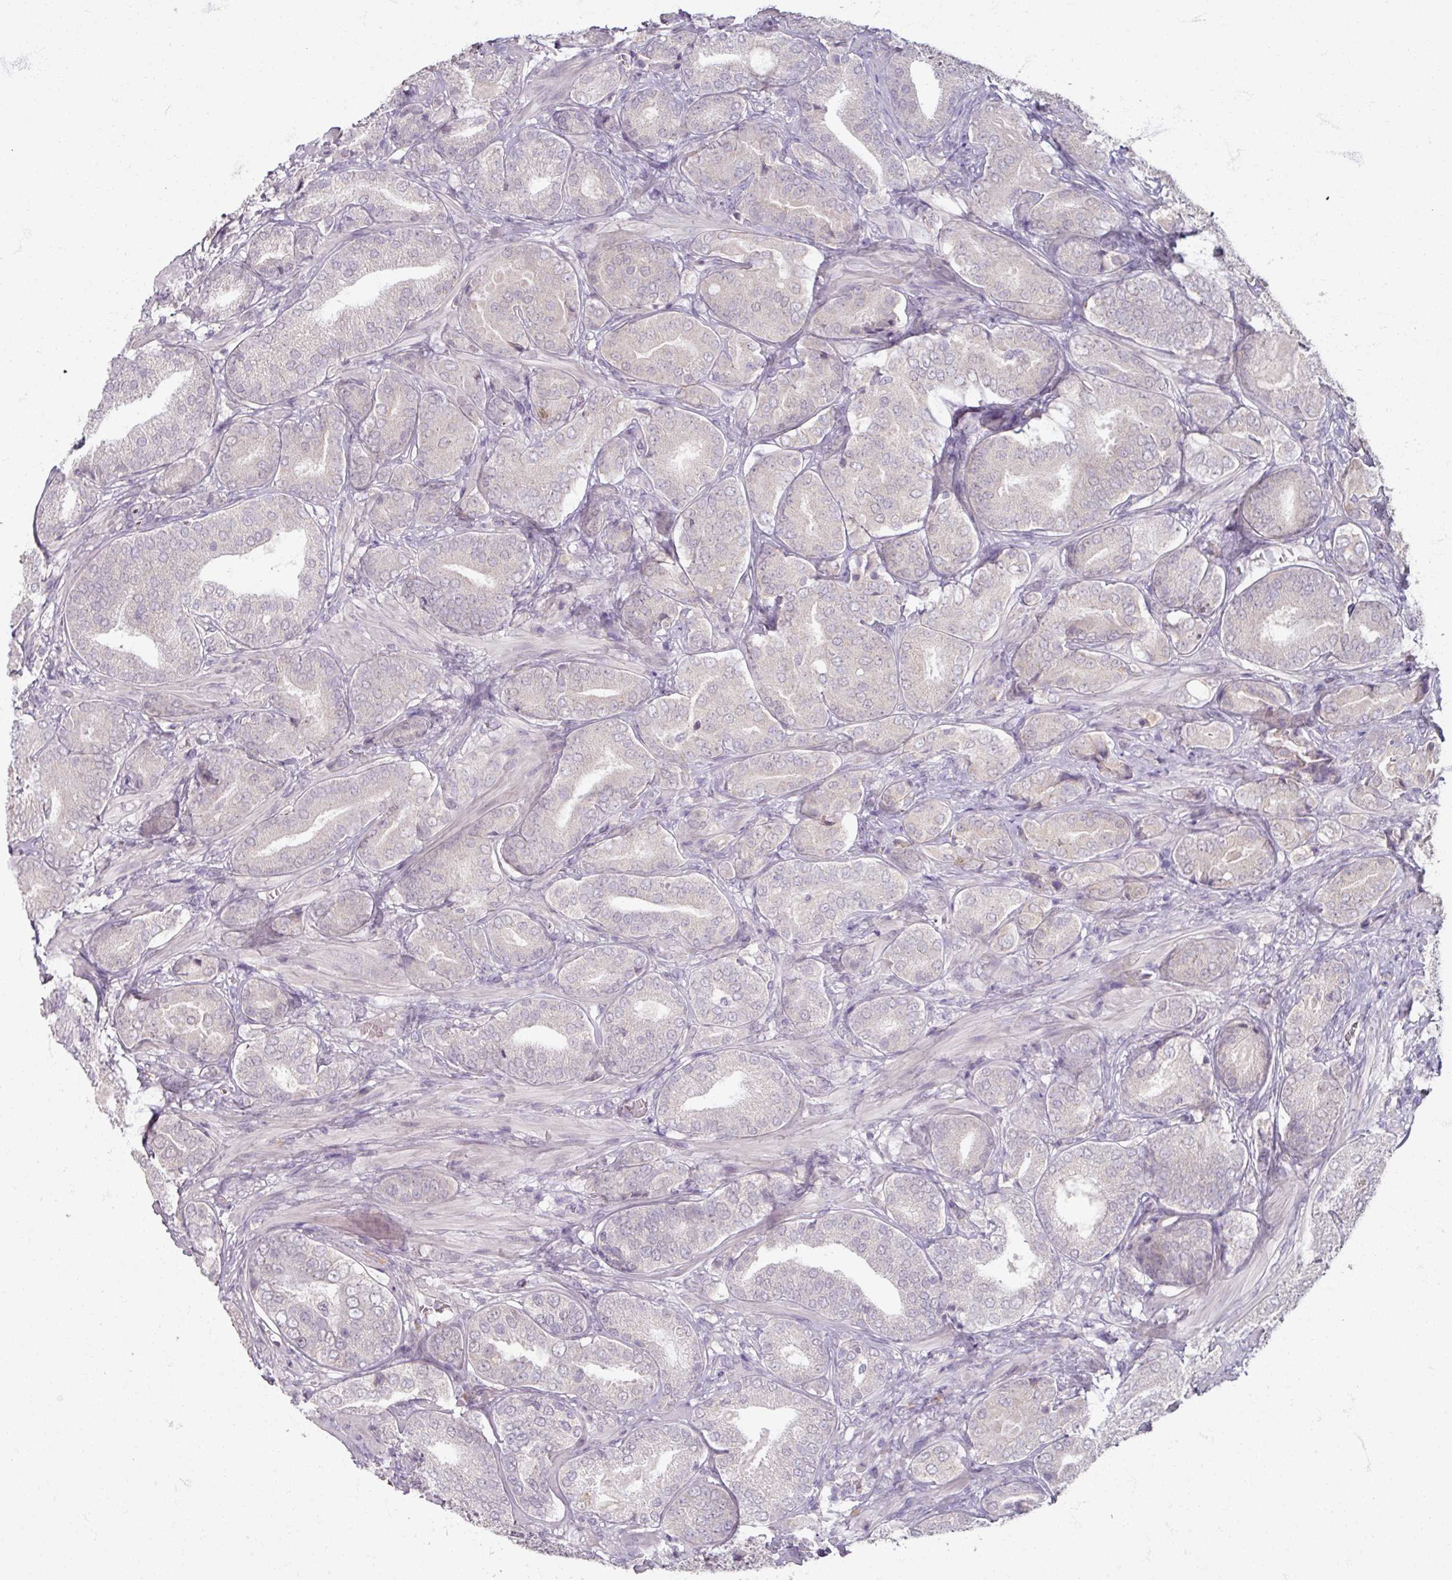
{"staining": {"intensity": "negative", "quantity": "none", "location": "none"}, "tissue": "prostate cancer", "cell_type": "Tumor cells", "image_type": "cancer", "snomed": [{"axis": "morphology", "description": "Adenocarcinoma, High grade"}, {"axis": "topography", "description": "Prostate"}], "caption": "Protein analysis of prostate cancer reveals no significant staining in tumor cells. (DAB (3,3'-diaminobenzidine) immunohistochemistry (IHC), high magnification).", "gene": "SOX11", "patient": {"sex": "male", "age": 63}}